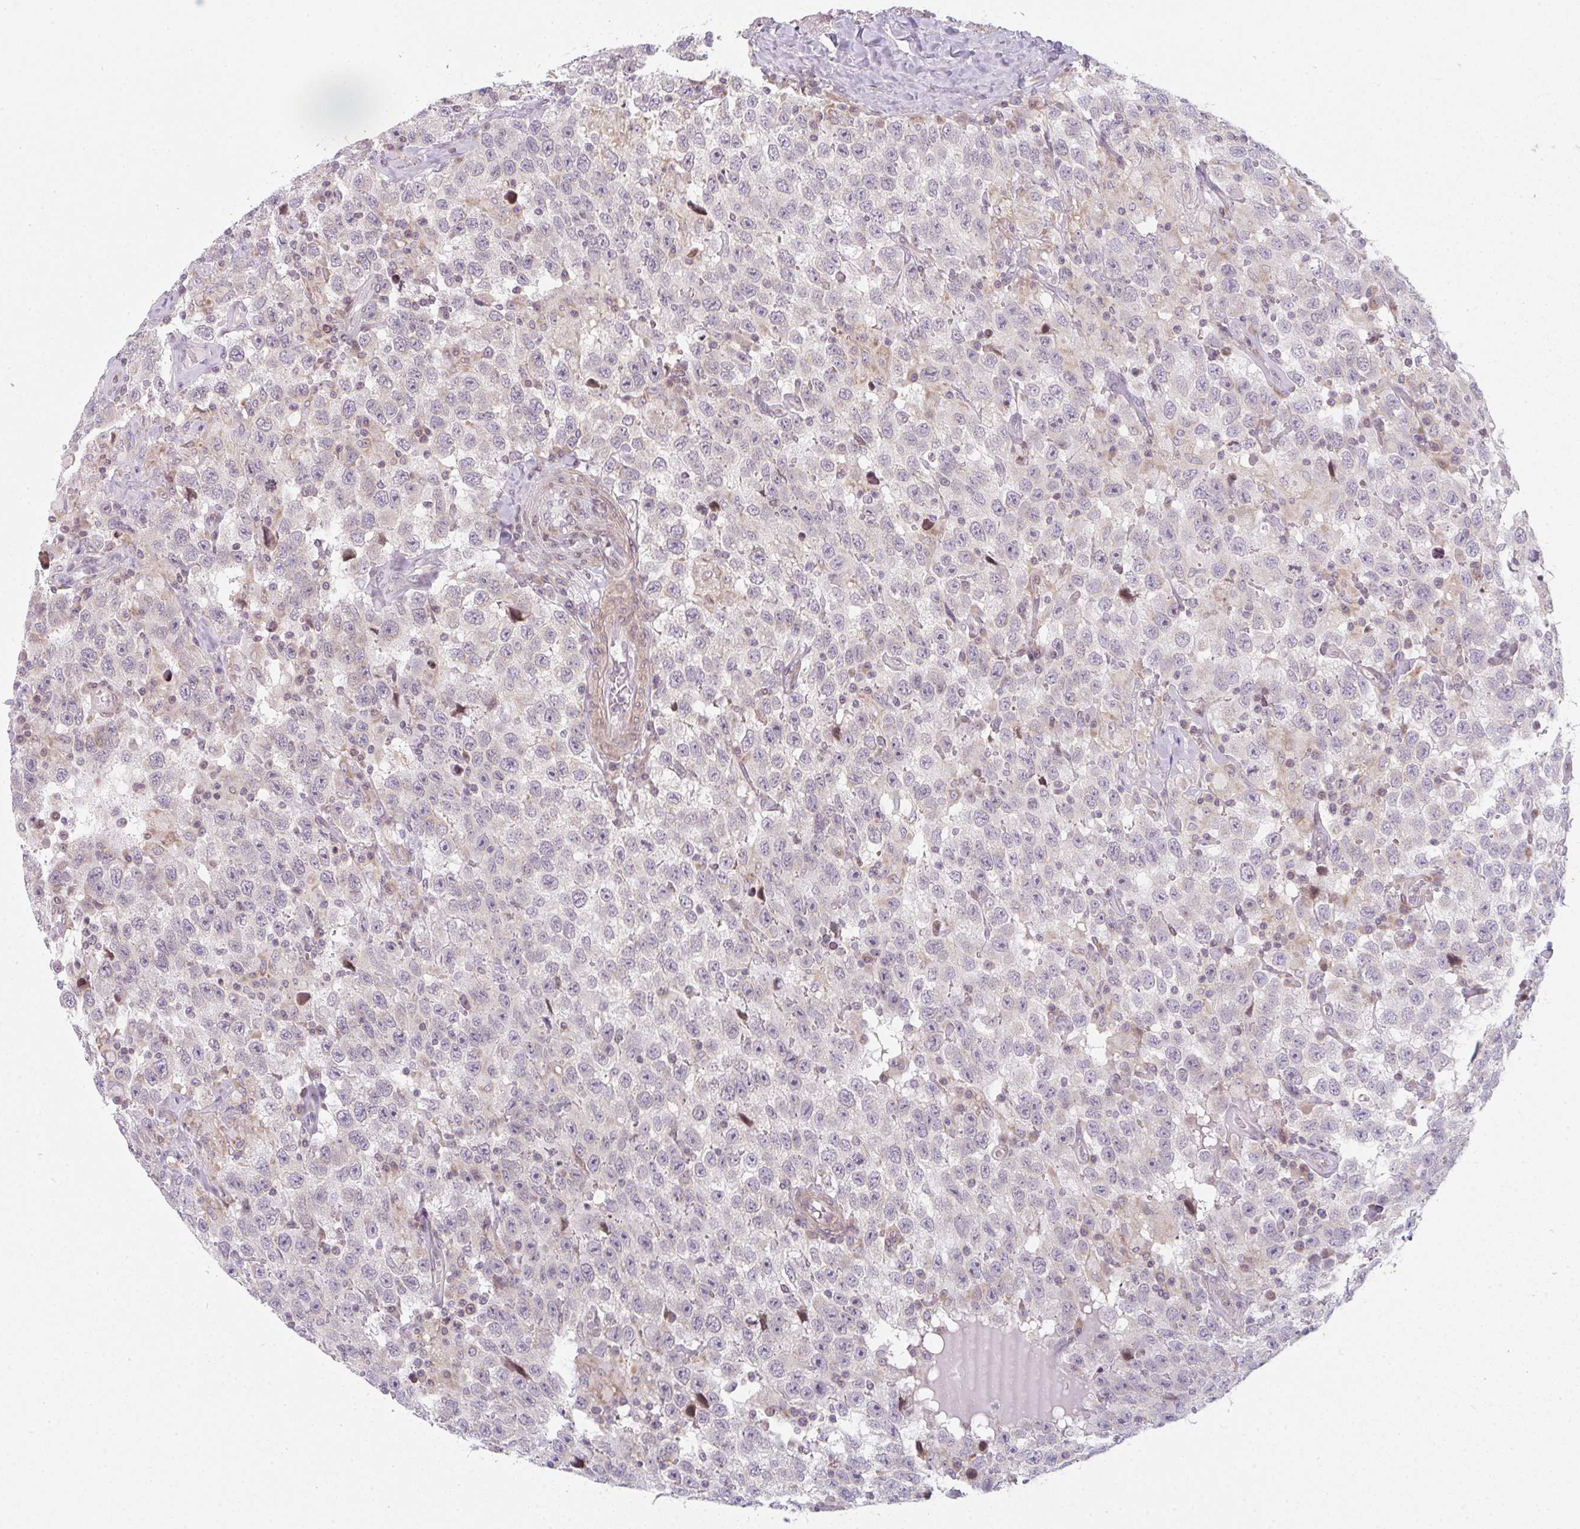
{"staining": {"intensity": "negative", "quantity": "none", "location": "none"}, "tissue": "testis cancer", "cell_type": "Tumor cells", "image_type": "cancer", "snomed": [{"axis": "morphology", "description": "Seminoma, NOS"}, {"axis": "topography", "description": "Testis"}], "caption": "A photomicrograph of human testis seminoma is negative for staining in tumor cells.", "gene": "TMEM237", "patient": {"sex": "male", "age": 41}}